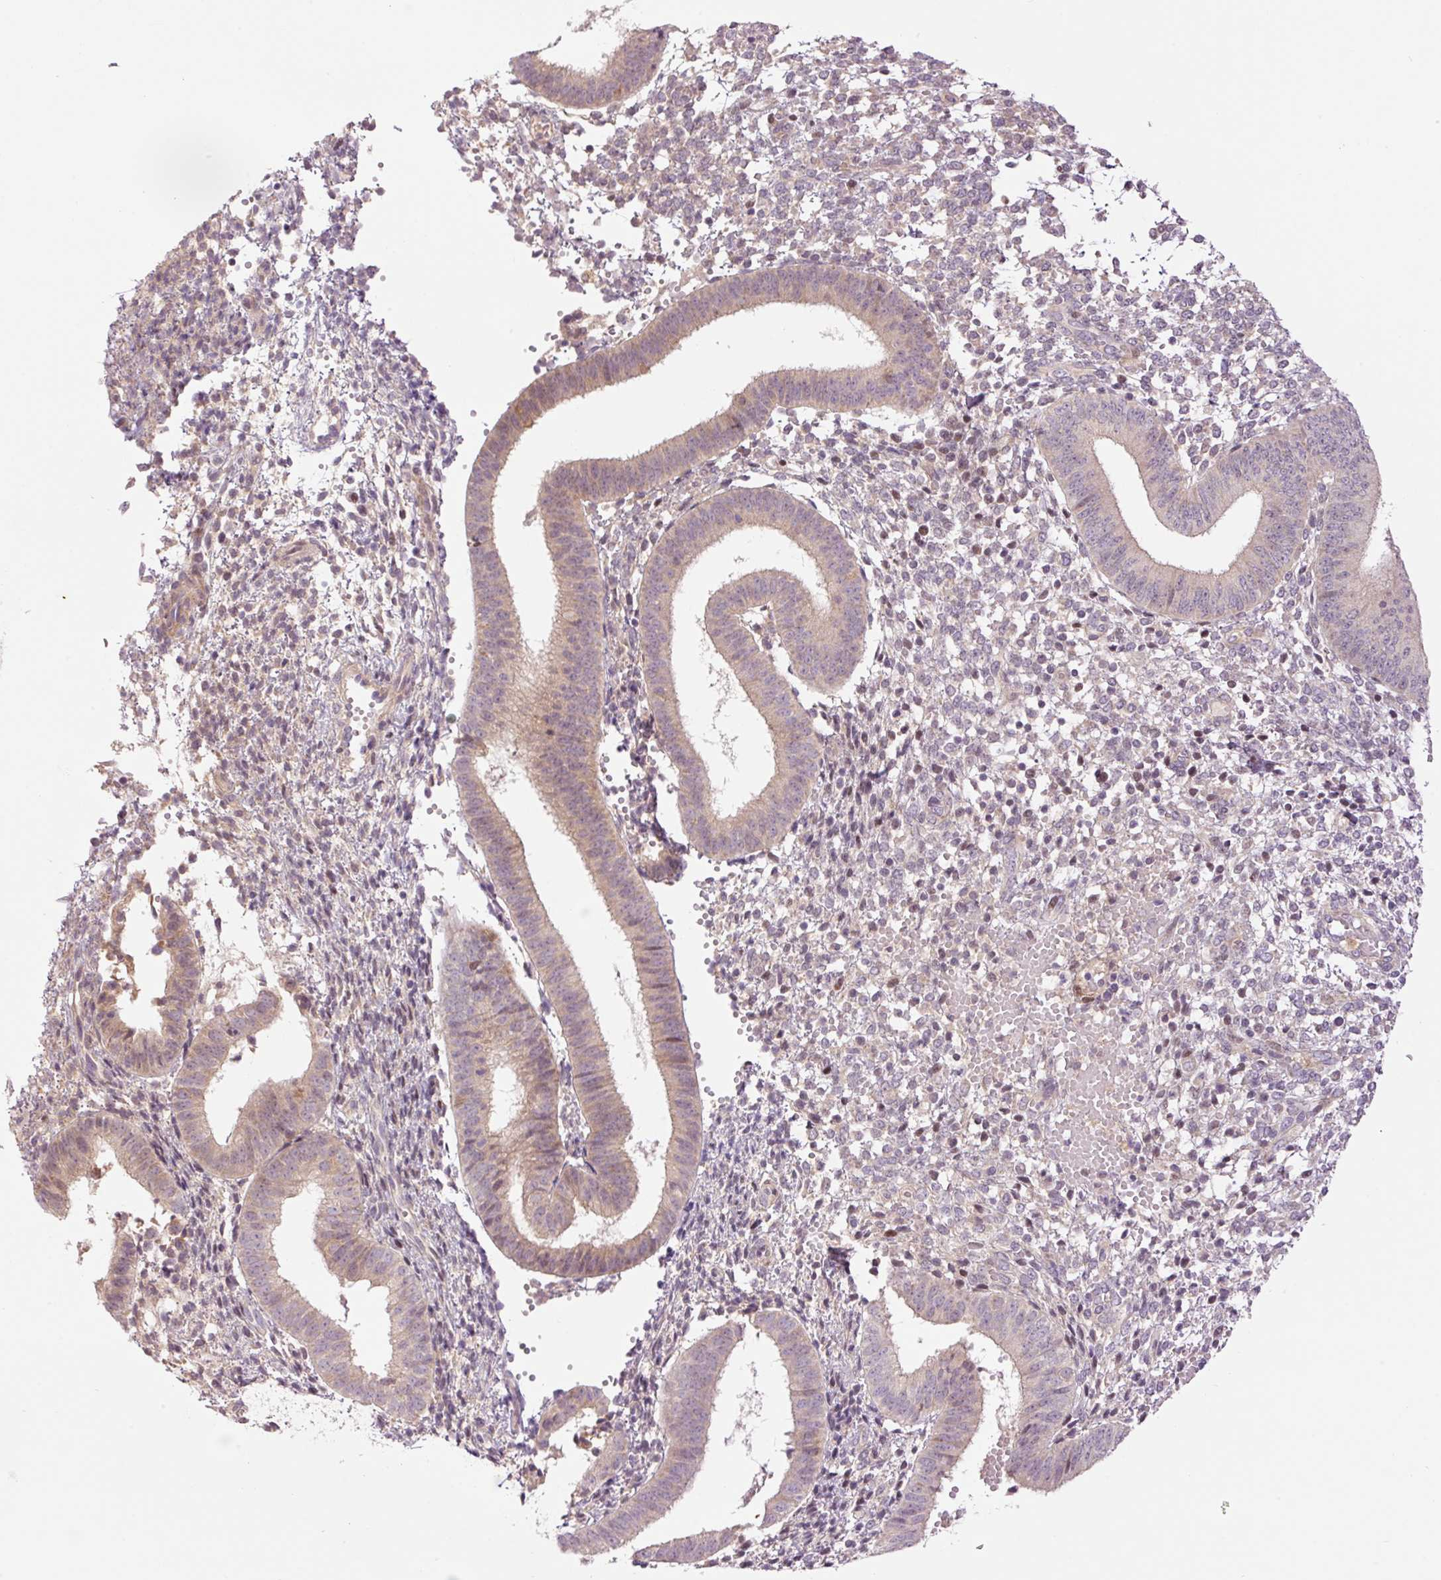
{"staining": {"intensity": "moderate", "quantity": "<25%", "location": "nuclear"}, "tissue": "endometrium", "cell_type": "Cells in endometrial stroma", "image_type": "normal", "snomed": [{"axis": "morphology", "description": "Normal tissue, NOS"}, {"axis": "topography", "description": "Endometrium"}], "caption": "Moderate nuclear protein expression is seen in approximately <25% of cells in endometrial stroma in endometrium. Ihc stains the protein in brown and the nuclei are stained blue.", "gene": "SLC29A3", "patient": {"sex": "female", "age": 49}}